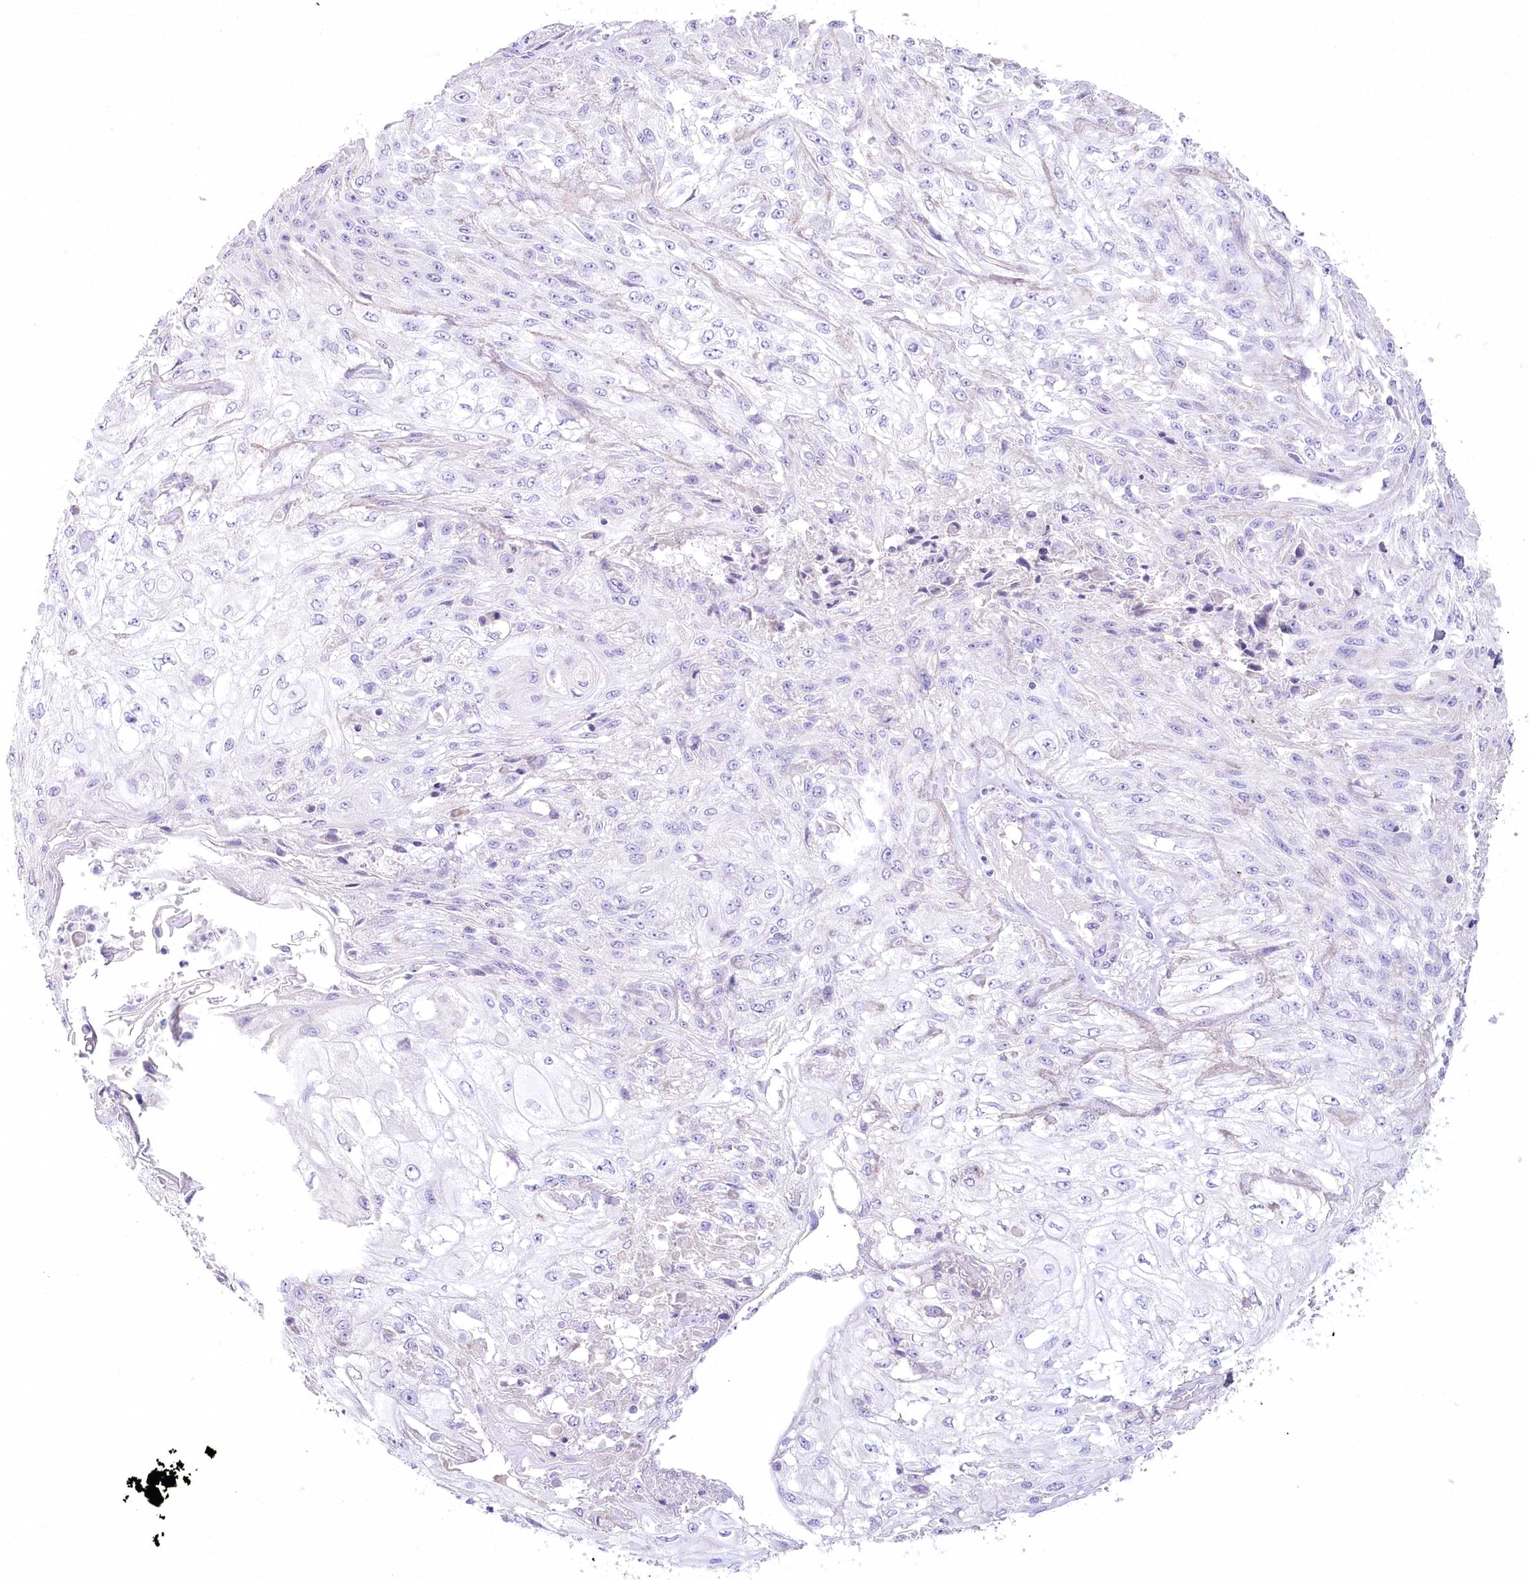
{"staining": {"intensity": "negative", "quantity": "none", "location": "none"}, "tissue": "skin cancer", "cell_type": "Tumor cells", "image_type": "cancer", "snomed": [{"axis": "morphology", "description": "Squamous cell carcinoma, NOS"}, {"axis": "morphology", "description": "Squamous cell carcinoma, metastatic, NOS"}, {"axis": "topography", "description": "Skin"}, {"axis": "topography", "description": "Lymph node"}], "caption": "Human squamous cell carcinoma (skin) stained for a protein using immunohistochemistry reveals no expression in tumor cells.", "gene": "MYOZ1", "patient": {"sex": "male", "age": 75}}